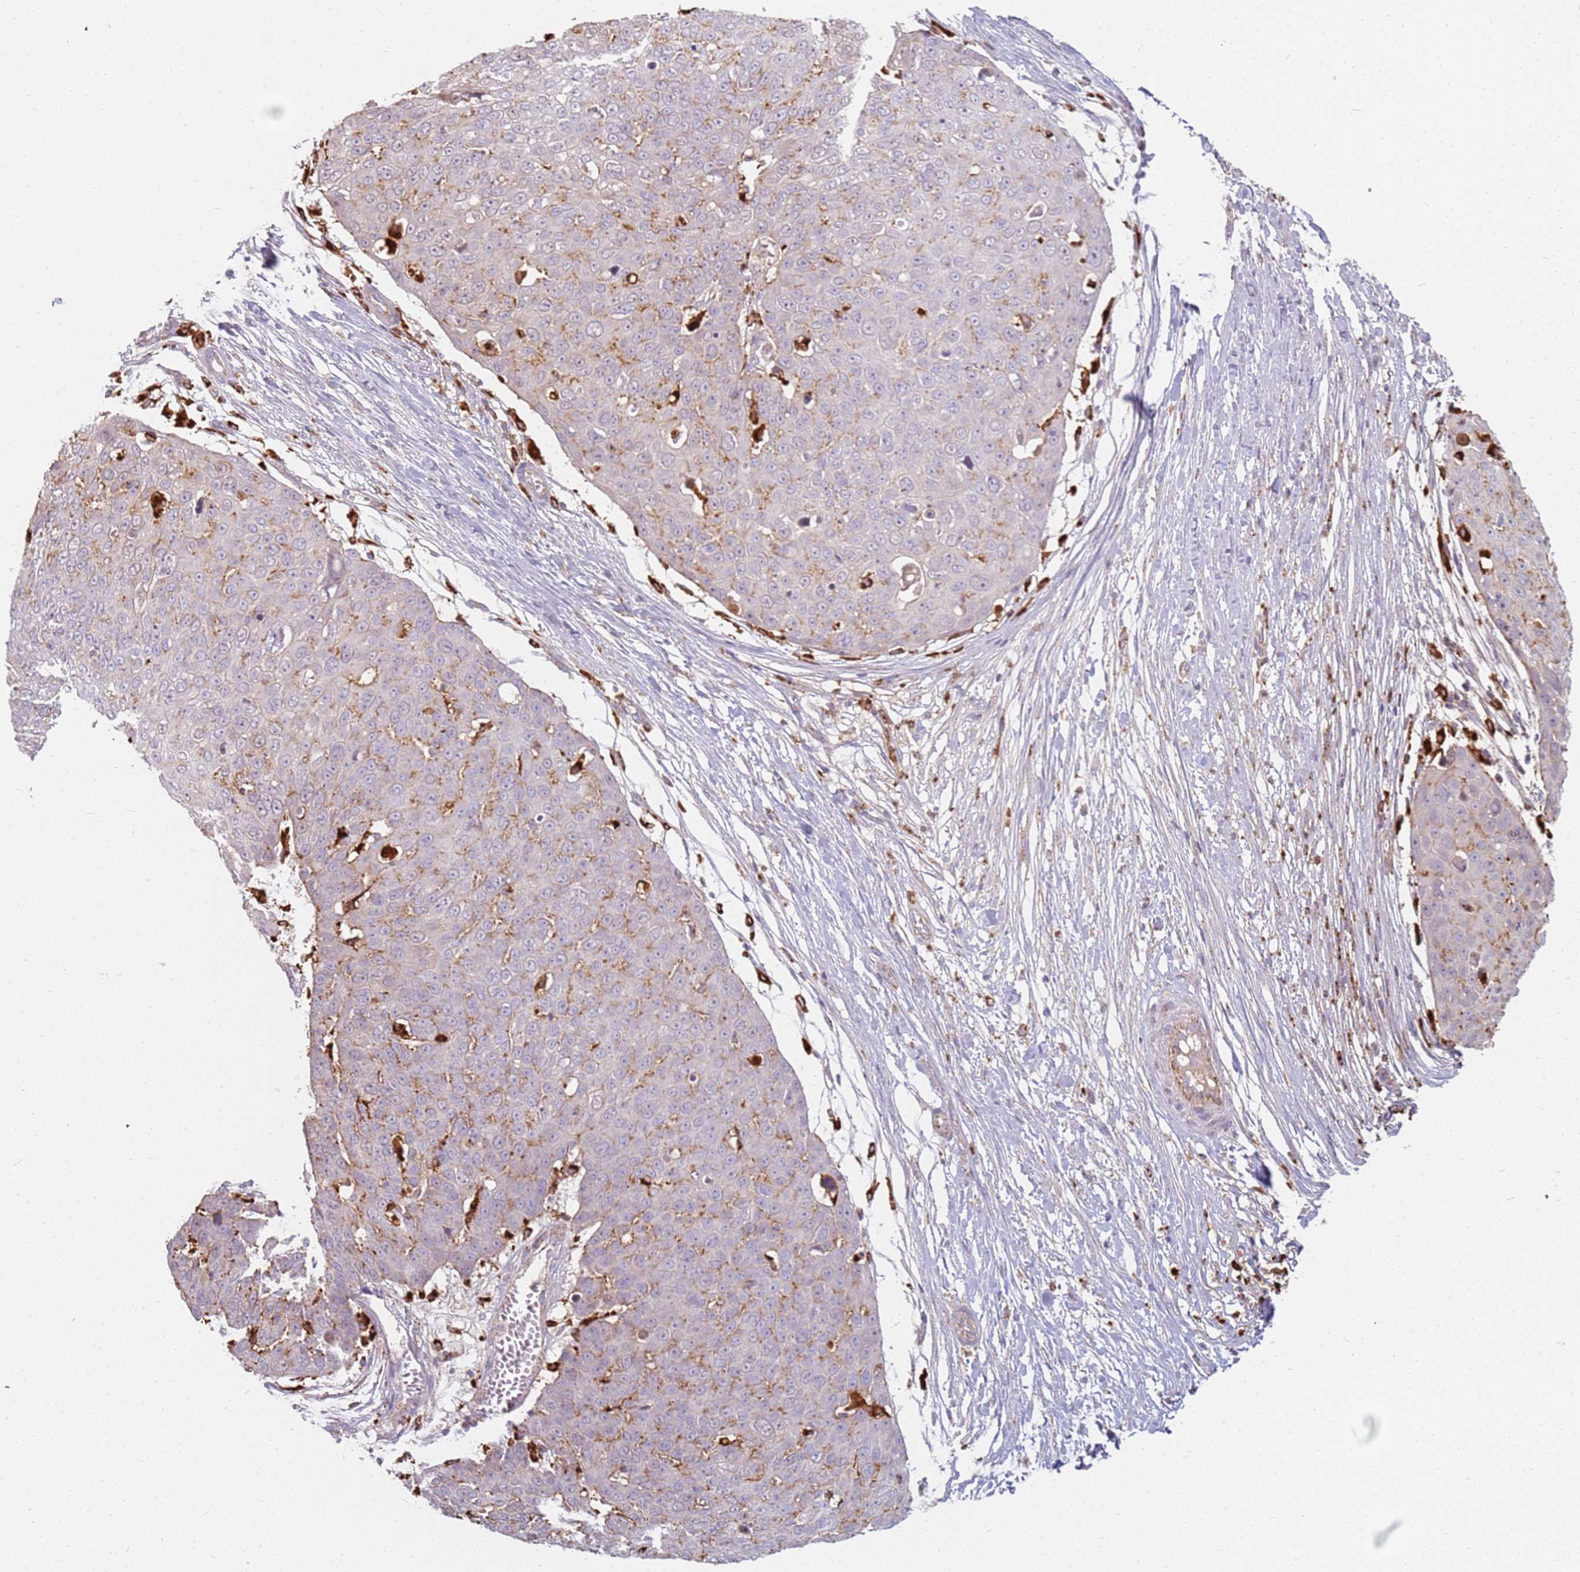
{"staining": {"intensity": "negative", "quantity": "none", "location": "none"}, "tissue": "skin cancer", "cell_type": "Tumor cells", "image_type": "cancer", "snomed": [{"axis": "morphology", "description": "Squamous cell carcinoma, NOS"}, {"axis": "topography", "description": "Skin"}], "caption": "The photomicrograph shows no staining of tumor cells in skin squamous cell carcinoma.", "gene": "TMEM229B", "patient": {"sex": "male", "age": 71}}